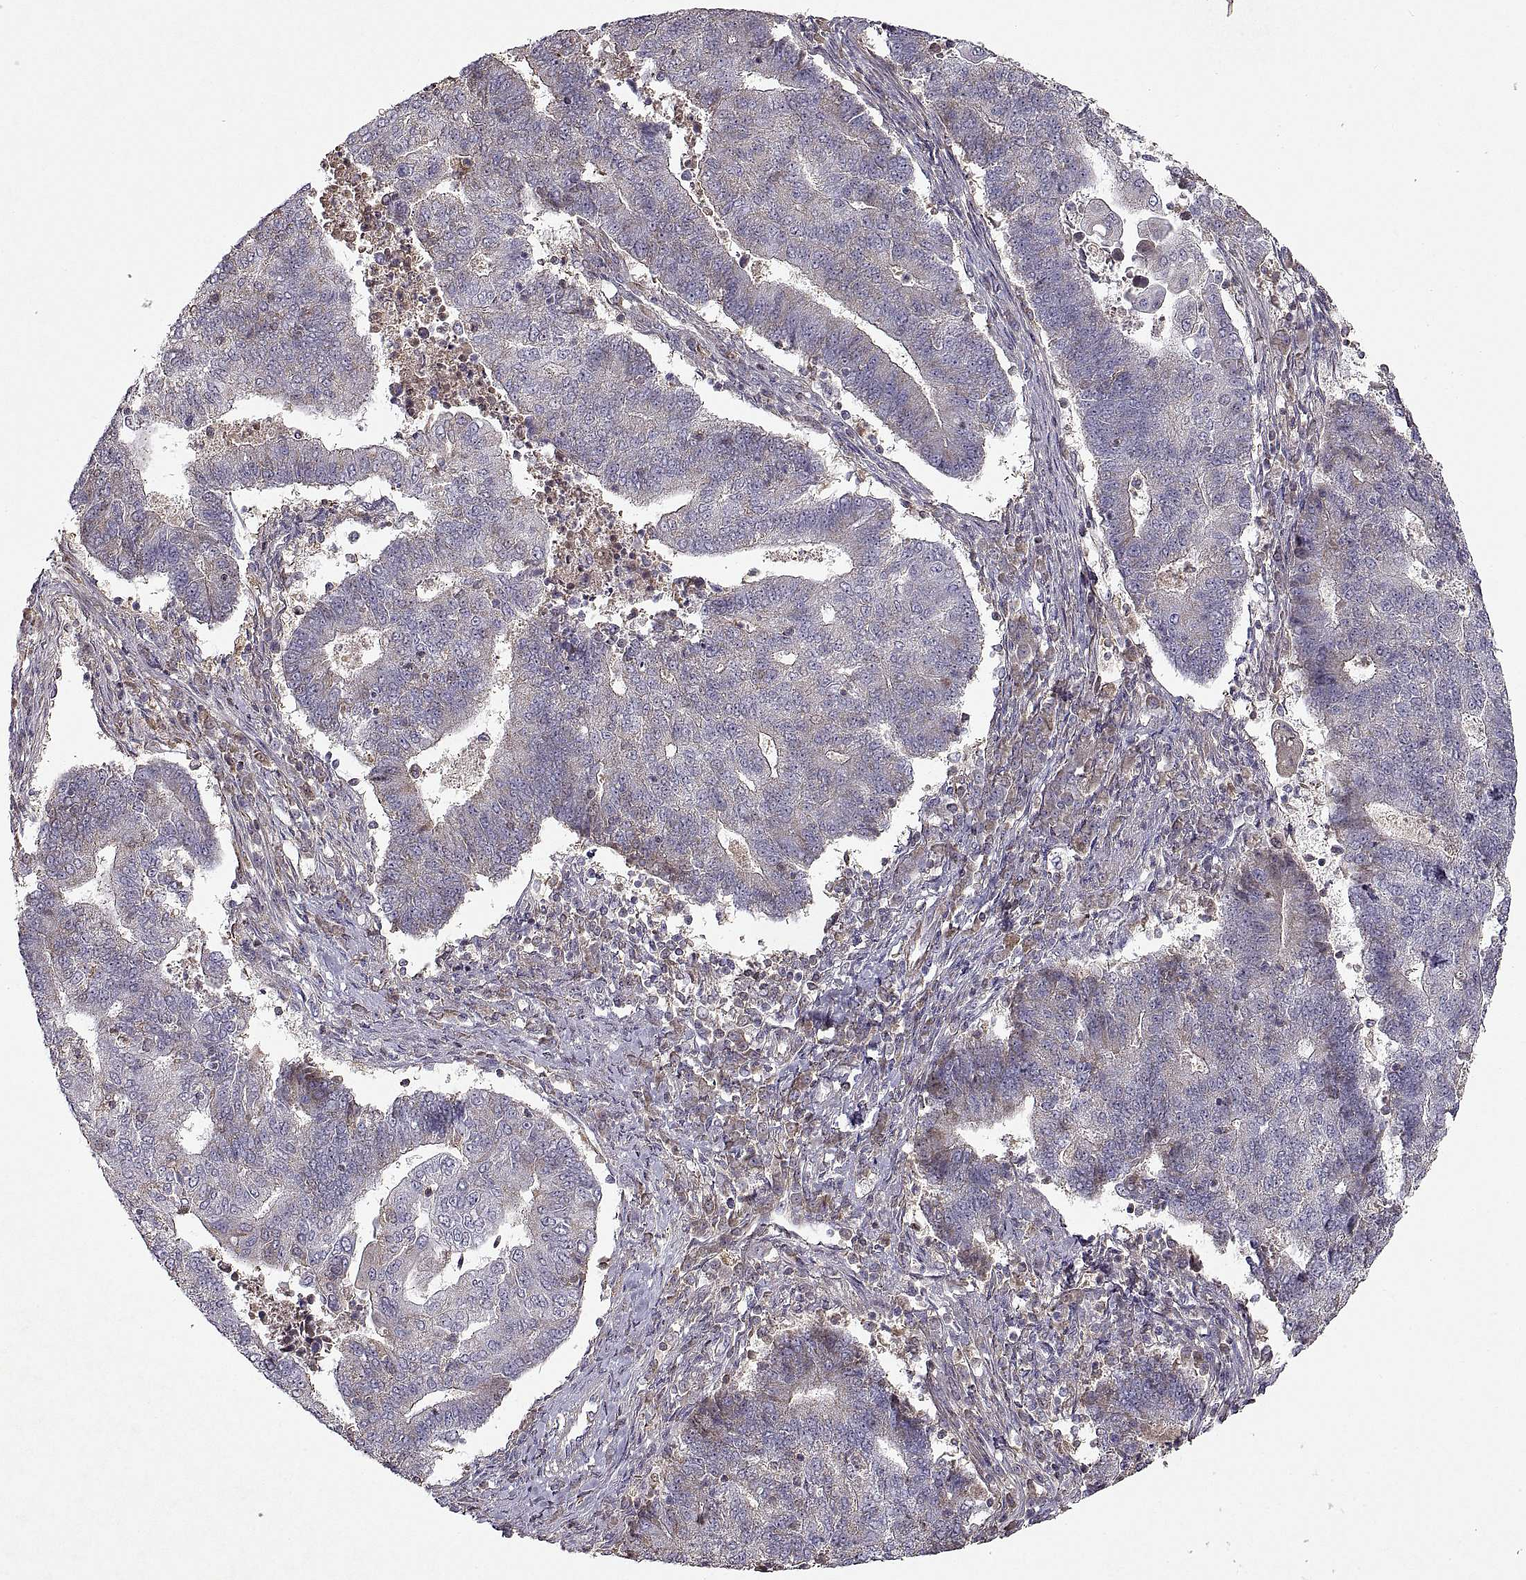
{"staining": {"intensity": "negative", "quantity": "none", "location": "none"}, "tissue": "endometrial cancer", "cell_type": "Tumor cells", "image_type": "cancer", "snomed": [{"axis": "morphology", "description": "Adenocarcinoma, NOS"}, {"axis": "topography", "description": "Uterus"}, {"axis": "topography", "description": "Endometrium"}], "caption": "Immunohistochemistry photomicrograph of human adenocarcinoma (endometrial) stained for a protein (brown), which exhibits no positivity in tumor cells.", "gene": "ADAM11", "patient": {"sex": "female", "age": 54}}